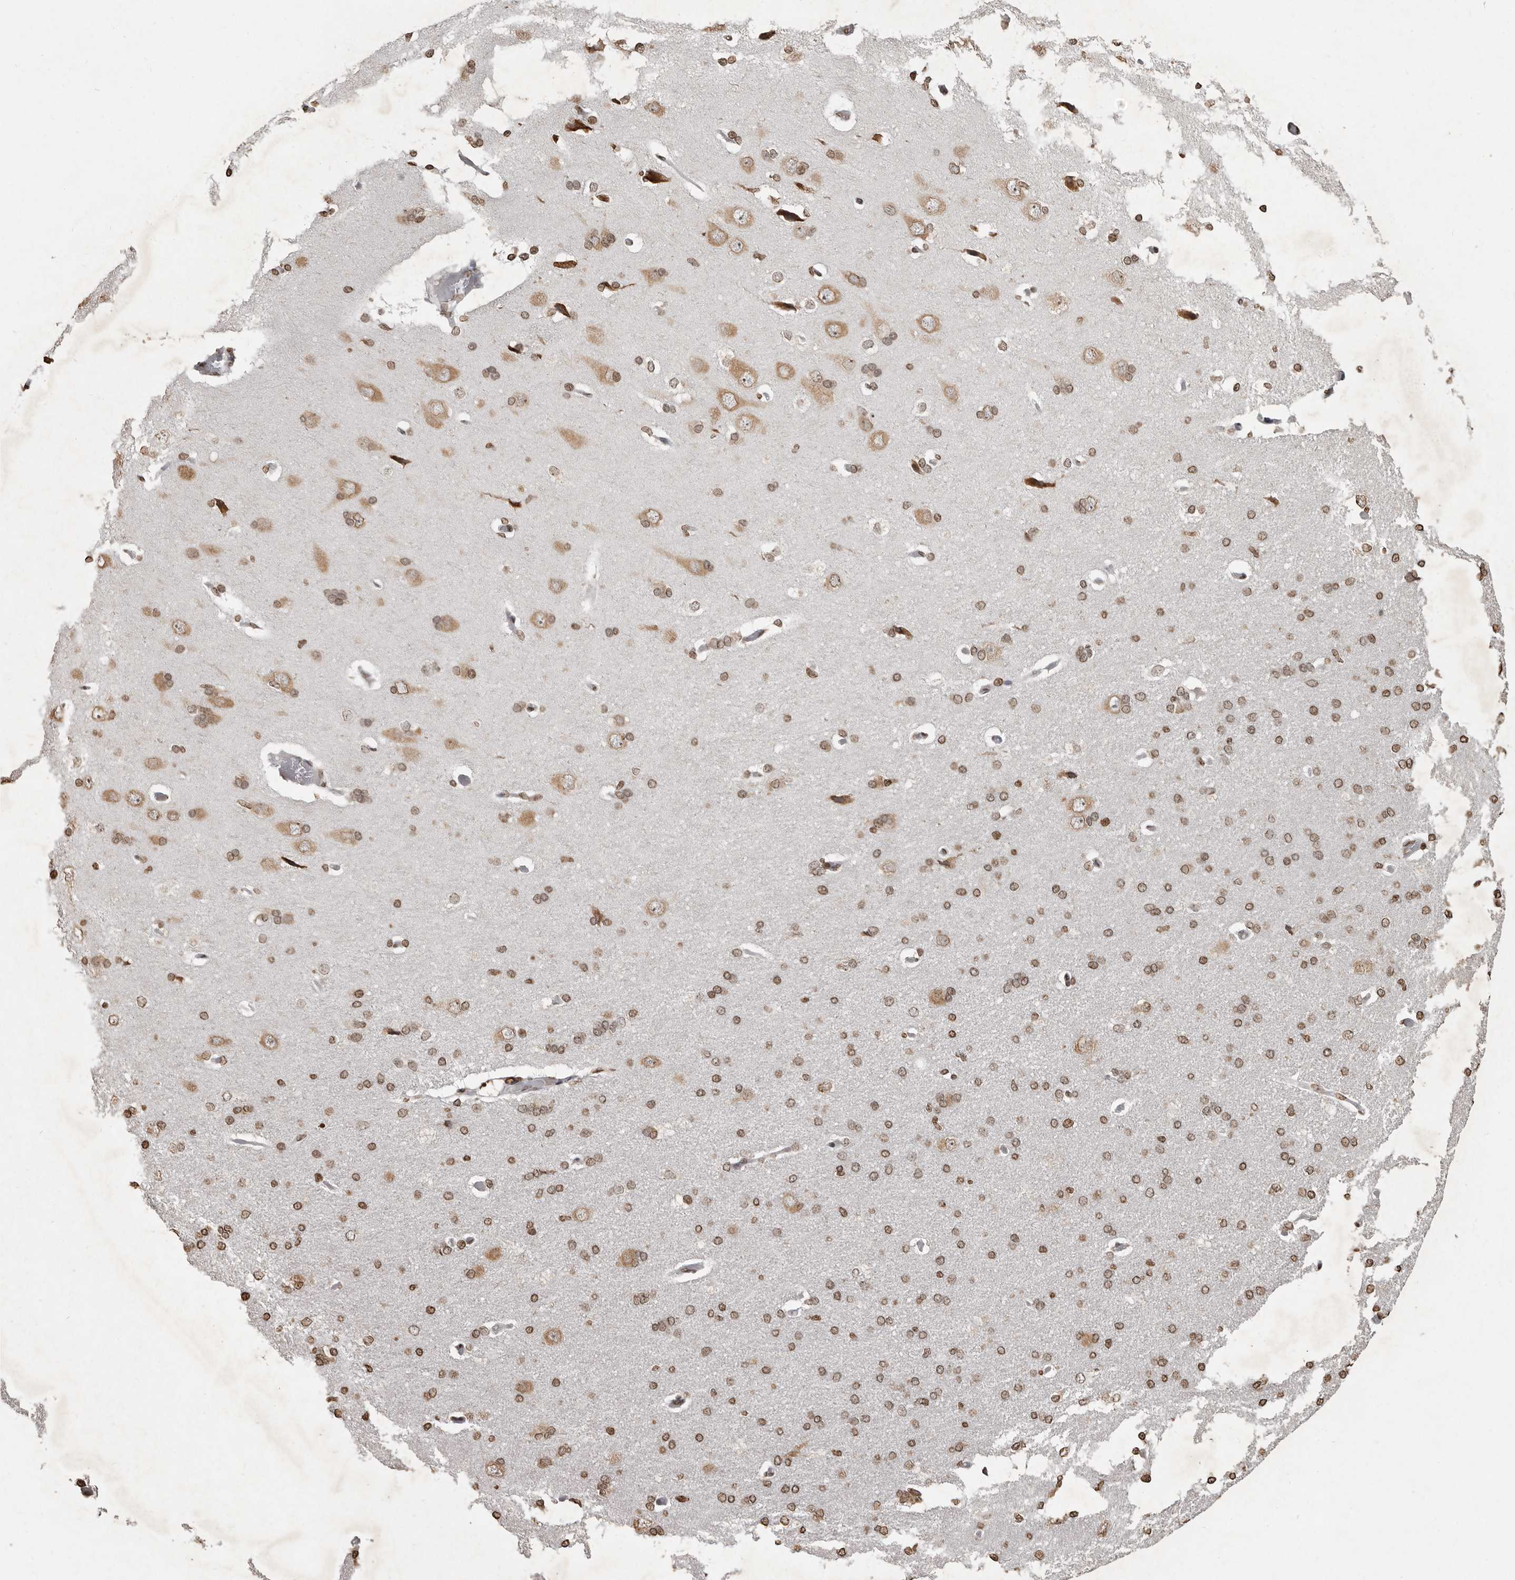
{"staining": {"intensity": "moderate", "quantity": ">75%", "location": "nuclear"}, "tissue": "cerebral cortex", "cell_type": "Endothelial cells", "image_type": "normal", "snomed": [{"axis": "morphology", "description": "Normal tissue, NOS"}, {"axis": "topography", "description": "Cerebral cortex"}], "caption": "Immunohistochemical staining of benign cerebral cortex exhibits >75% levels of moderate nuclear protein positivity in about >75% of endothelial cells. (DAB IHC with brightfield microscopy, high magnification).", "gene": "WDR45", "patient": {"sex": "male", "age": 62}}